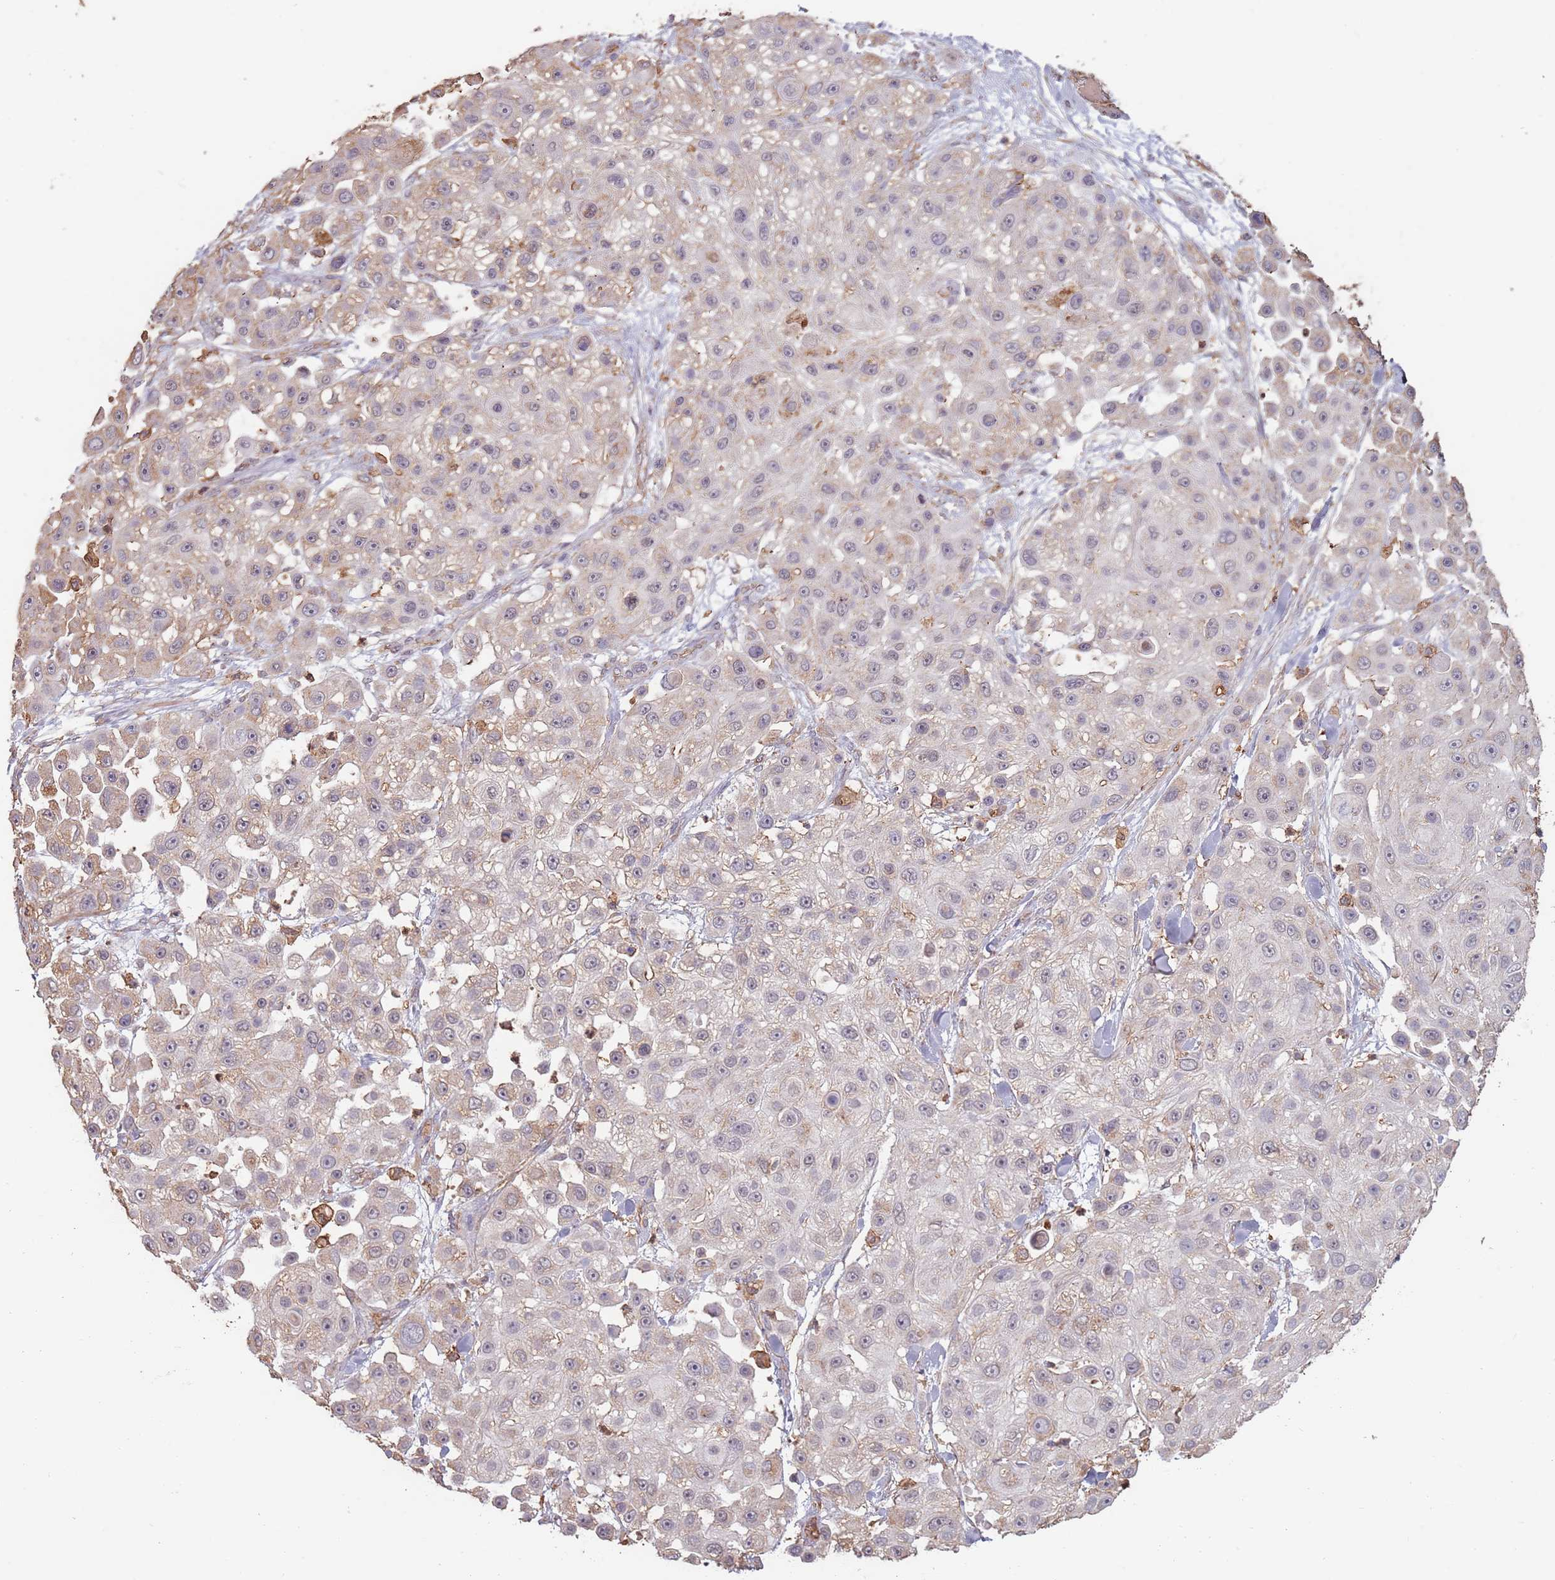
{"staining": {"intensity": "moderate", "quantity": "25%-75%", "location": "cytoplasmic/membranous"}, "tissue": "skin cancer", "cell_type": "Tumor cells", "image_type": "cancer", "snomed": [{"axis": "morphology", "description": "Squamous cell carcinoma, NOS"}, {"axis": "topography", "description": "Skin"}], "caption": "Immunohistochemistry photomicrograph of neoplastic tissue: human squamous cell carcinoma (skin) stained using immunohistochemistry (IHC) exhibits medium levels of moderate protein expression localized specifically in the cytoplasmic/membranous of tumor cells, appearing as a cytoplasmic/membranous brown color.", "gene": "ATOSB", "patient": {"sex": "male", "age": 67}}